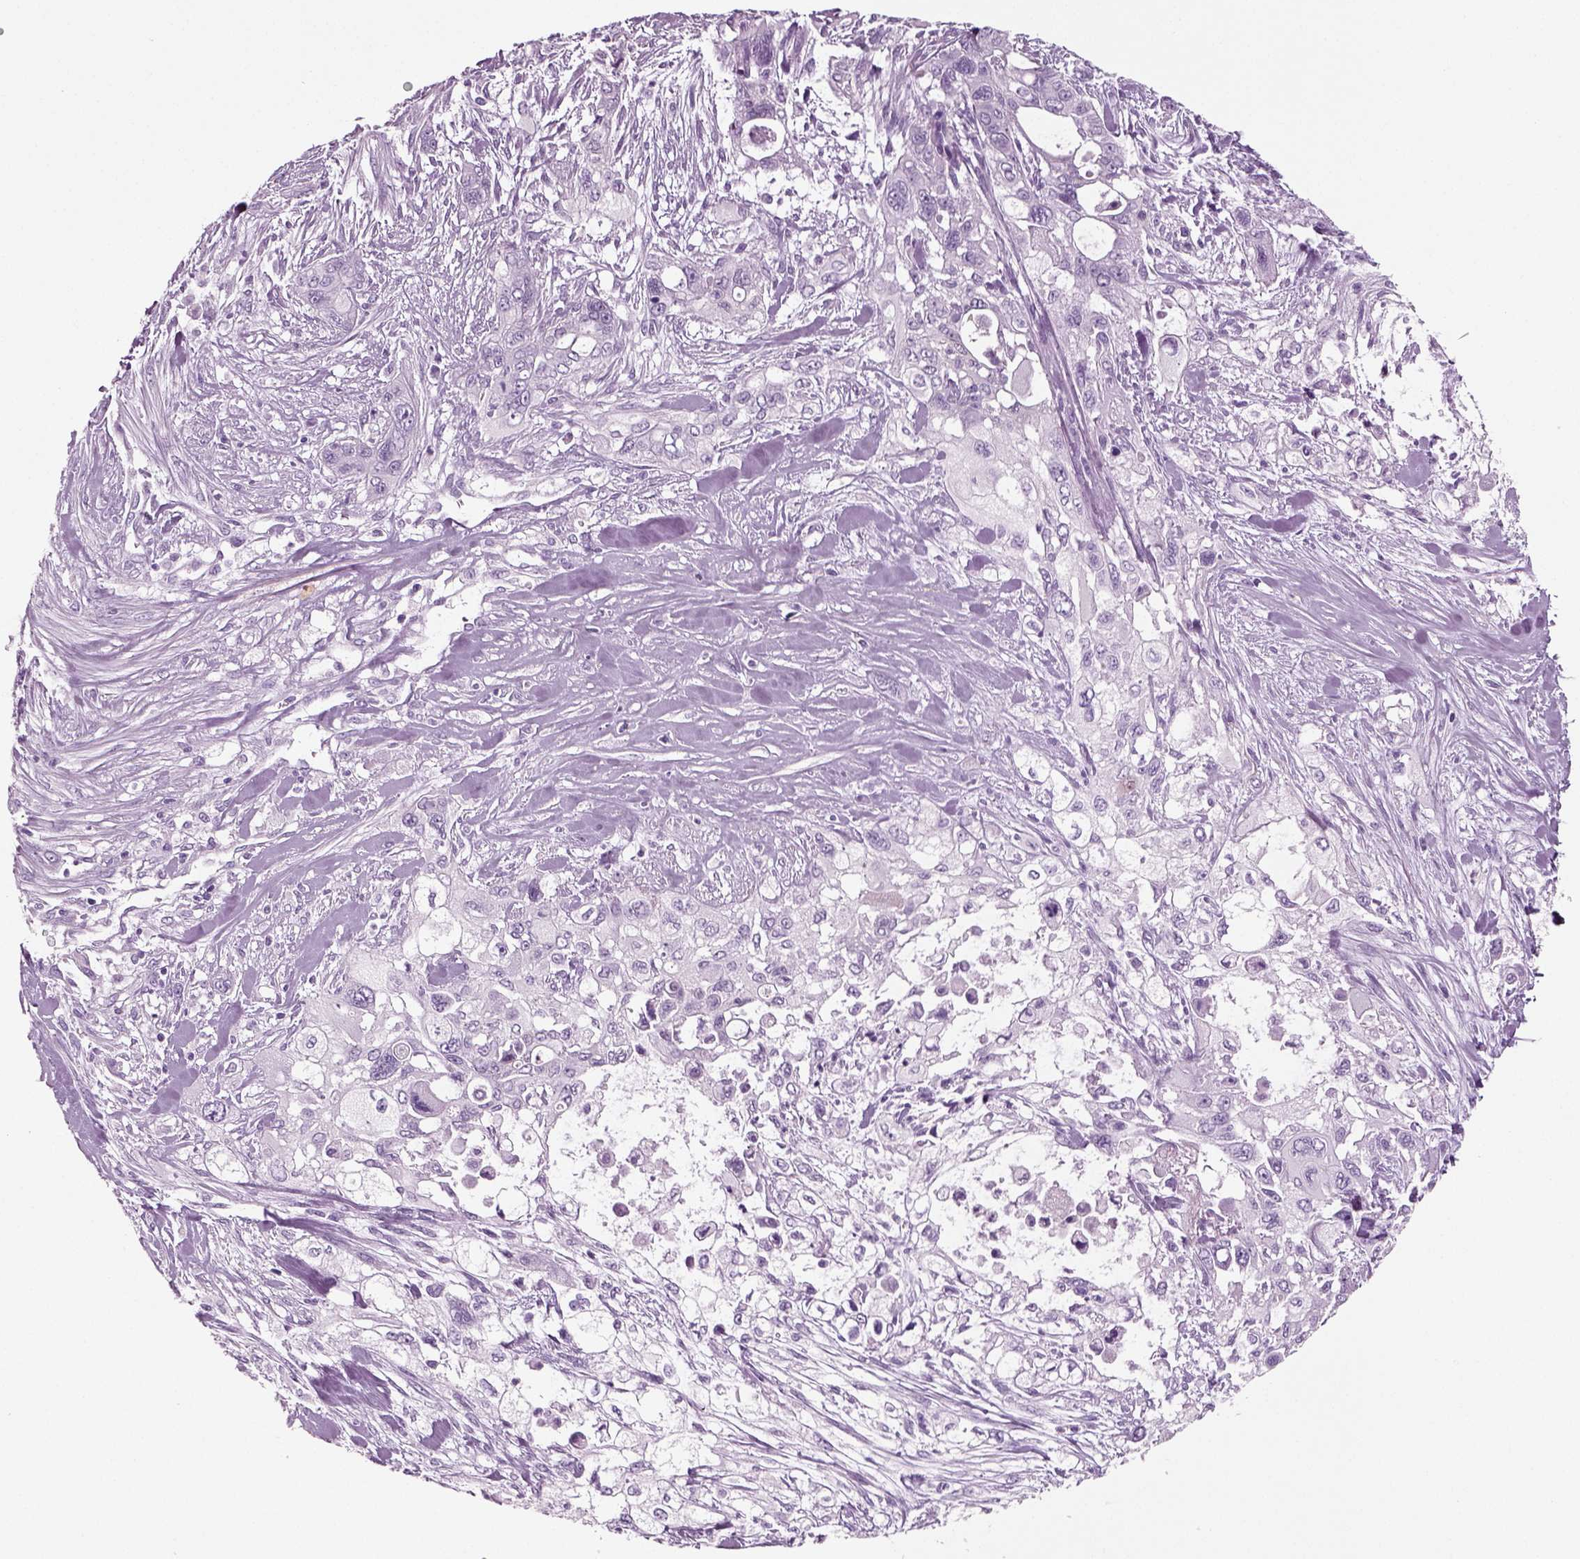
{"staining": {"intensity": "negative", "quantity": "none", "location": "none"}, "tissue": "pancreatic cancer", "cell_type": "Tumor cells", "image_type": "cancer", "snomed": [{"axis": "morphology", "description": "Adenocarcinoma, NOS"}, {"axis": "topography", "description": "Pancreas"}], "caption": "Human pancreatic cancer (adenocarcinoma) stained for a protein using IHC demonstrates no staining in tumor cells.", "gene": "CRABP1", "patient": {"sex": "male", "age": 47}}